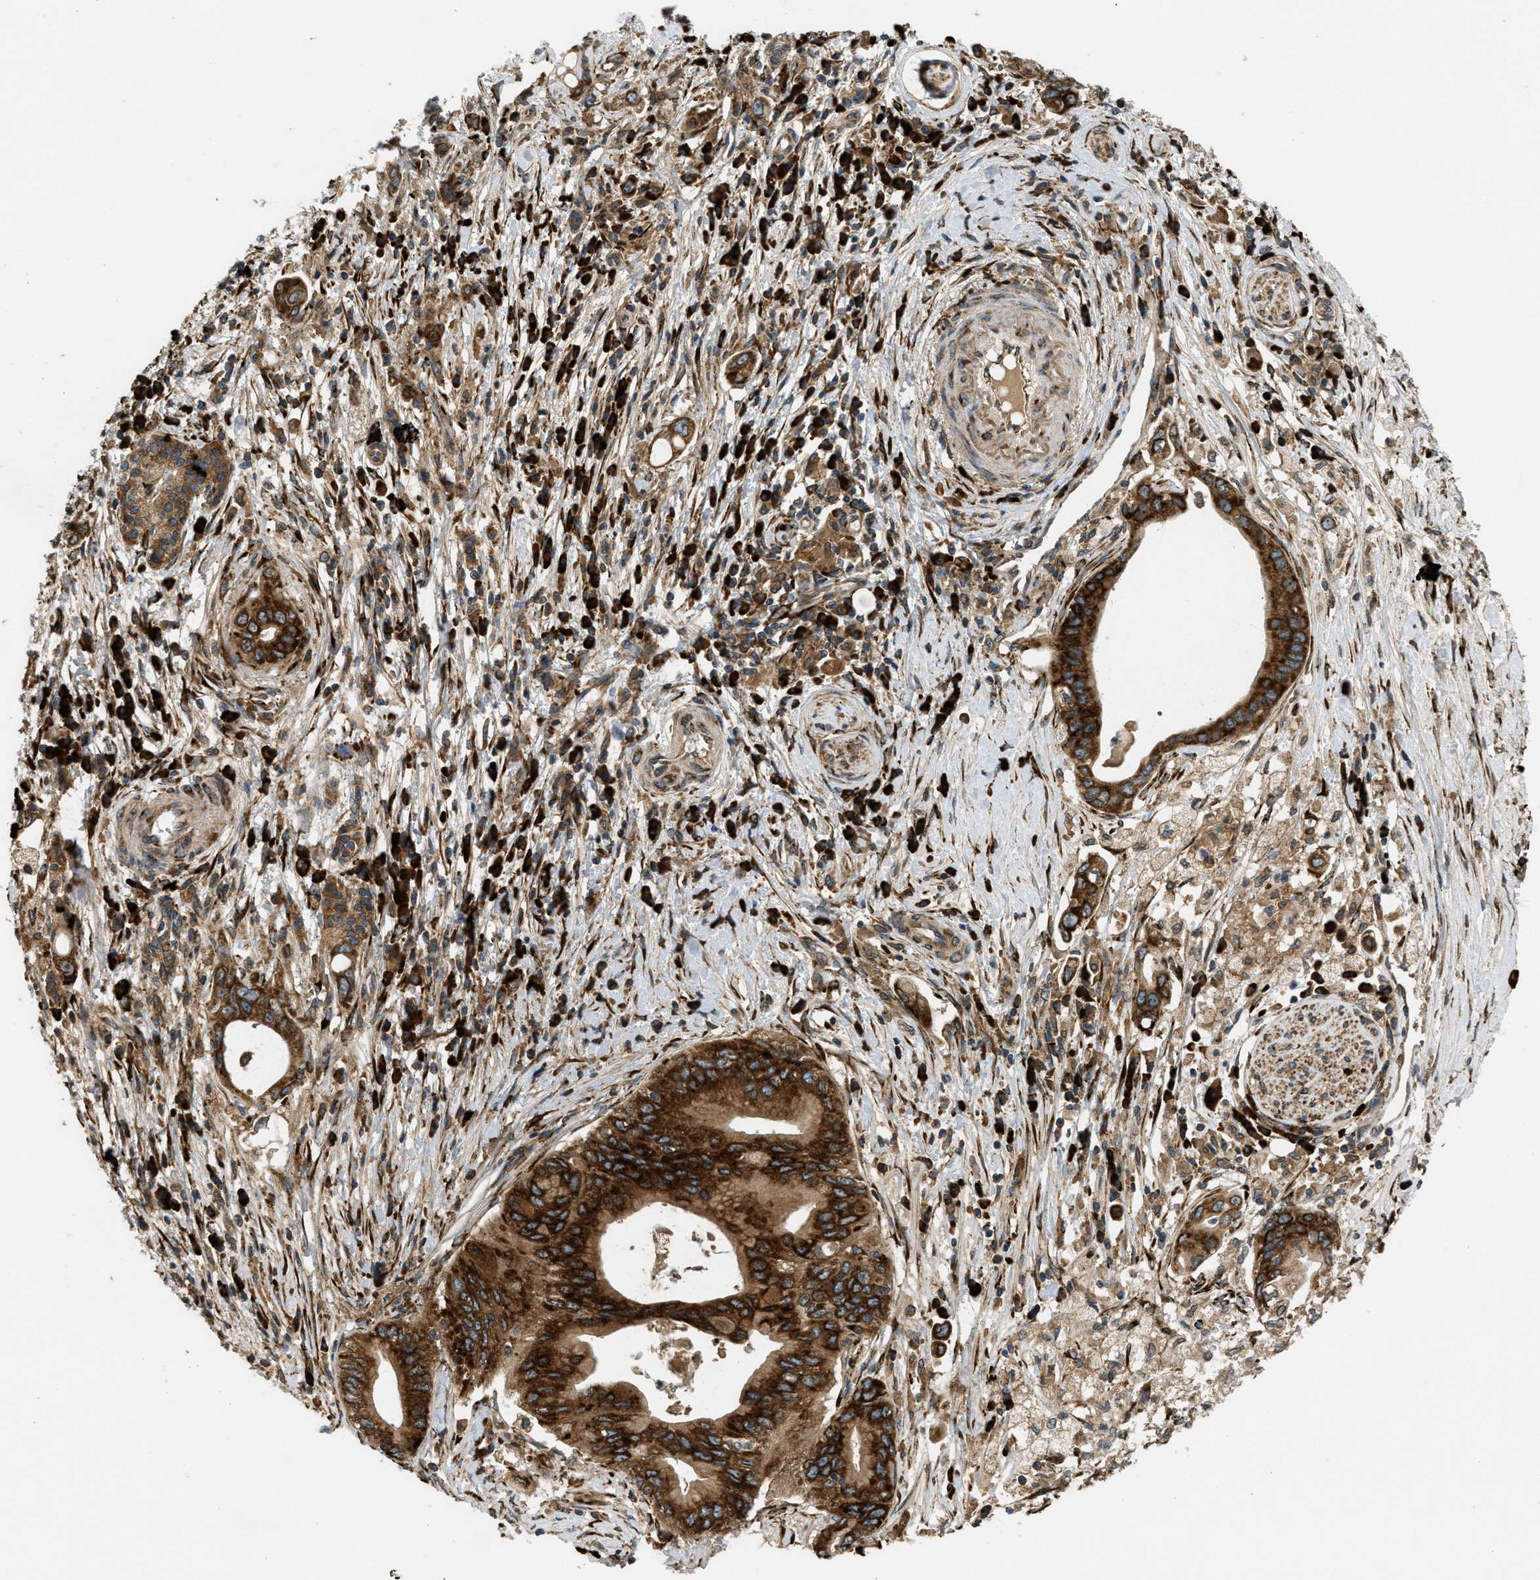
{"staining": {"intensity": "strong", "quantity": ">75%", "location": "cytoplasmic/membranous"}, "tissue": "pancreatic cancer", "cell_type": "Tumor cells", "image_type": "cancer", "snomed": [{"axis": "morphology", "description": "Adenocarcinoma, NOS"}, {"axis": "topography", "description": "Pancreas"}], "caption": "This histopathology image shows adenocarcinoma (pancreatic) stained with IHC to label a protein in brown. The cytoplasmic/membranous of tumor cells show strong positivity for the protein. Nuclei are counter-stained blue.", "gene": "PCDH18", "patient": {"sex": "female", "age": 73}}